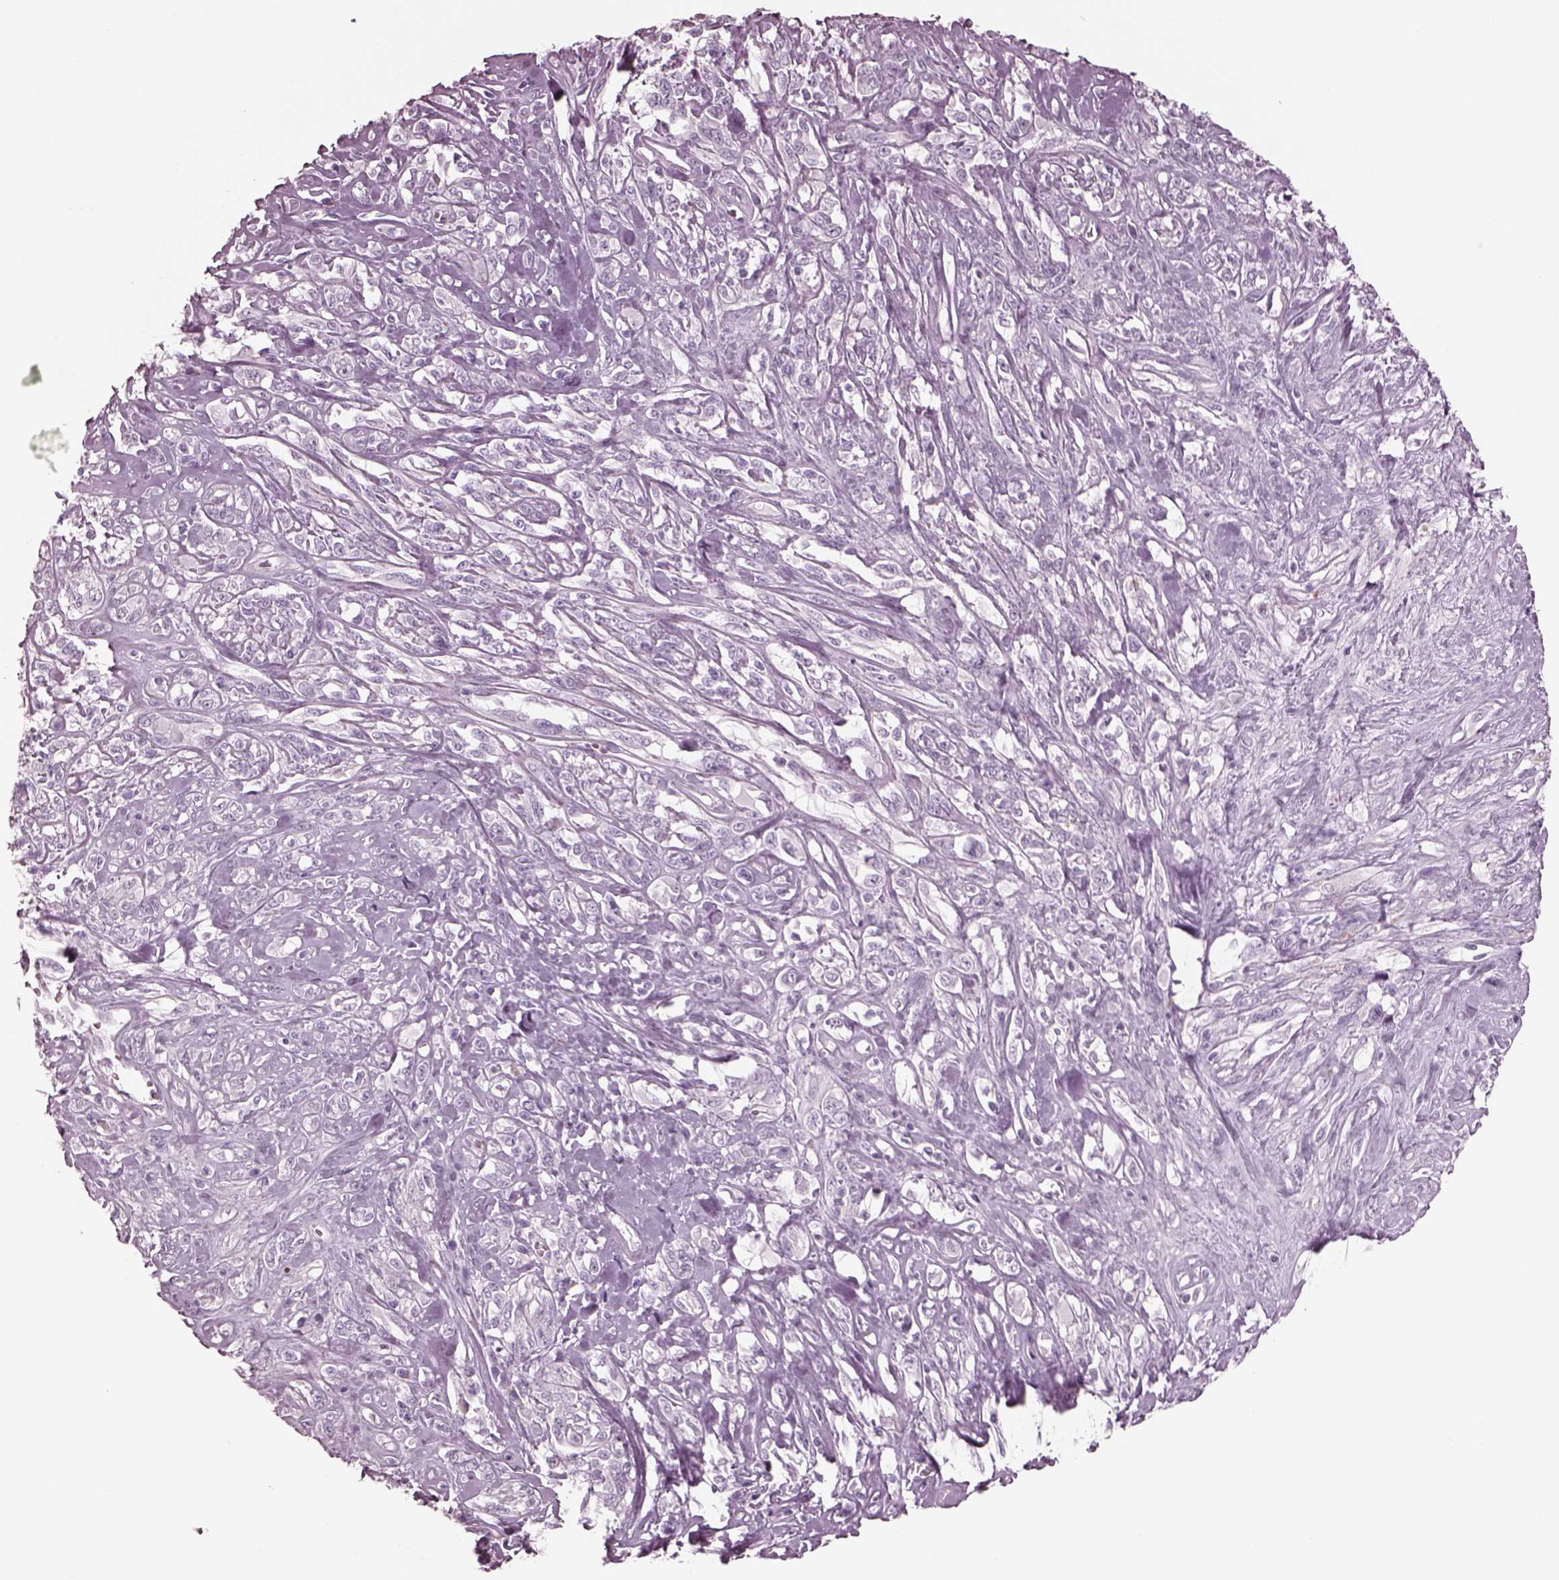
{"staining": {"intensity": "negative", "quantity": "none", "location": "none"}, "tissue": "melanoma", "cell_type": "Tumor cells", "image_type": "cancer", "snomed": [{"axis": "morphology", "description": "Malignant melanoma, NOS"}, {"axis": "topography", "description": "Skin"}], "caption": "High power microscopy micrograph of an IHC histopathology image of melanoma, revealing no significant expression in tumor cells.", "gene": "C2orf81", "patient": {"sex": "female", "age": 91}}